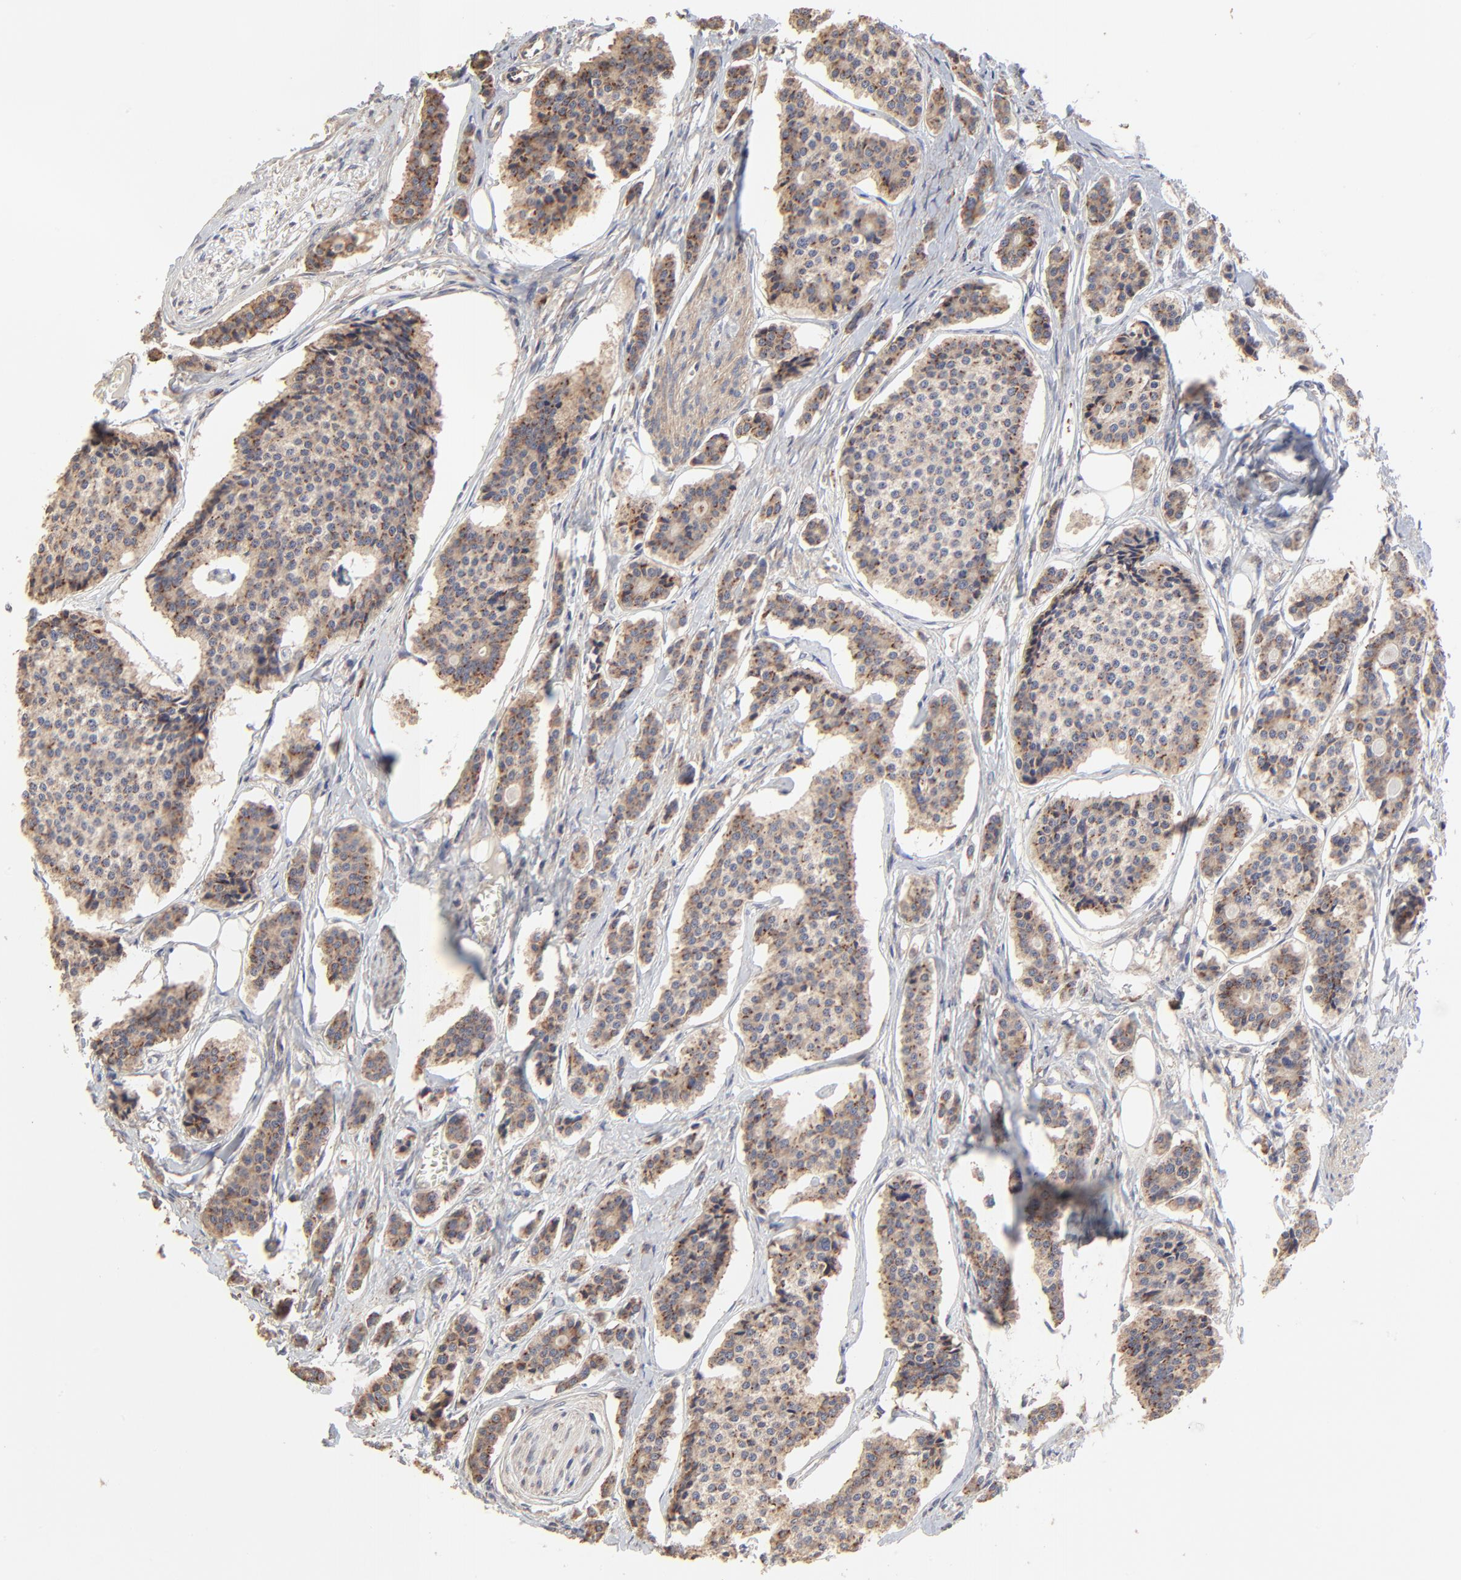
{"staining": {"intensity": "moderate", "quantity": ">75%", "location": "cytoplasmic/membranous"}, "tissue": "carcinoid", "cell_type": "Tumor cells", "image_type": "cancer", "snomed": [{"axis": "morphology", "description": "Carcinoid, malignant, NOS"}, {"axis": "topography", "description": "Small intestine"}], "caption": "Human carcinoid stained with a protein marker demonstrates moderate staining in tumor cells.", "gene": "ELP2", "patient": {"sex": "male", "age": 63}}